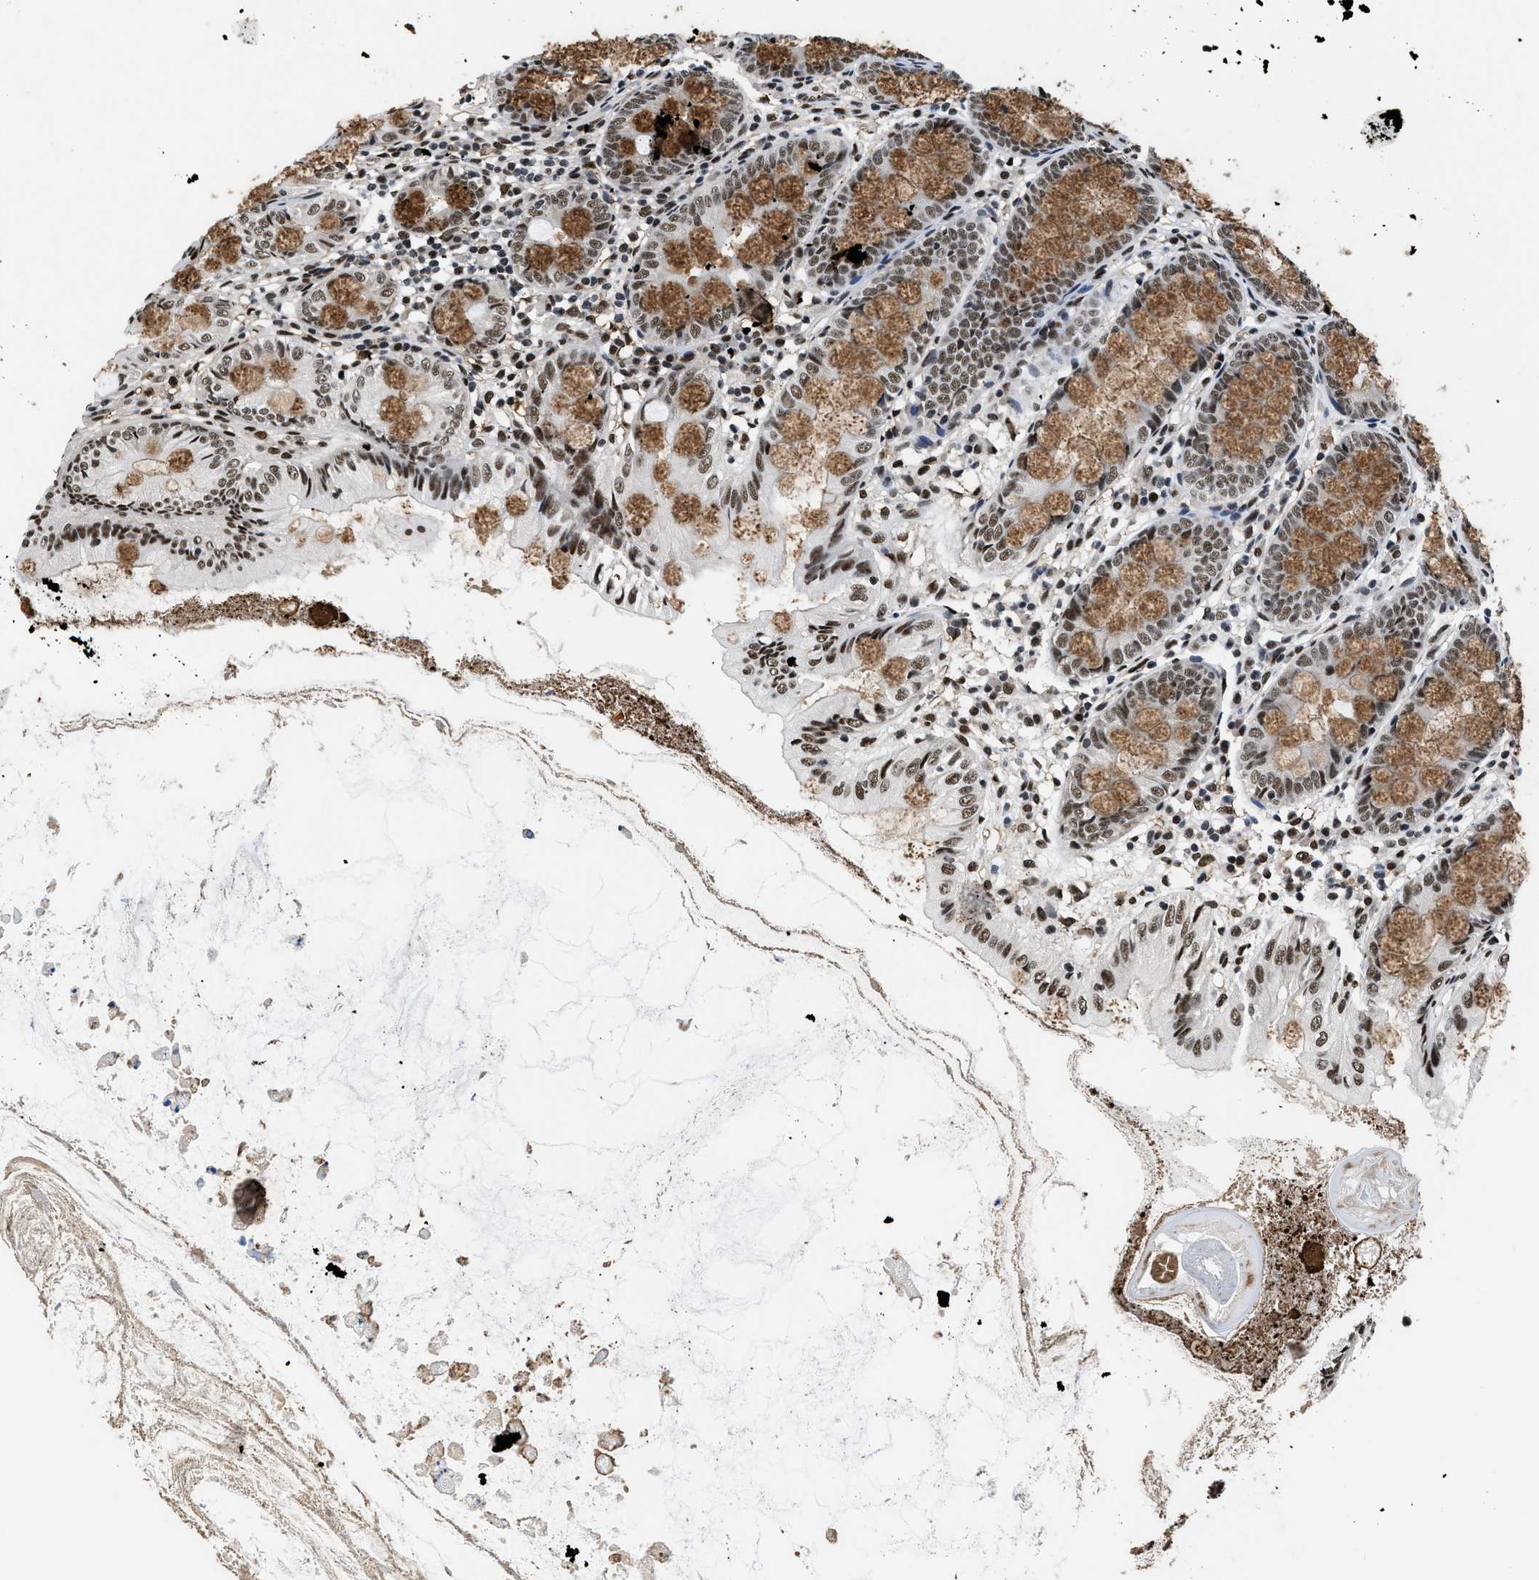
{"staining": {"intensity": "strong", "quantity": ">75%", "location": "cytoplasmic/membranous,nuclear"}, "tissue": "appendix", "cell_type": "Glandular cells", "image_type": "normal", "snomed": [{"axis": "morphology", "description": "Normal tissue, NOS"}, {"axis": "topography", "description": "Appendix"}], "caption": "Strong cytoplasmic/membranous,nuclear staining for a protein is present in about >75% of glandular cells of benign appendix using immunohistochemistry (IHC).", "gene": "HNRNPF", "patient": {"sex": "female", "age": 77}}